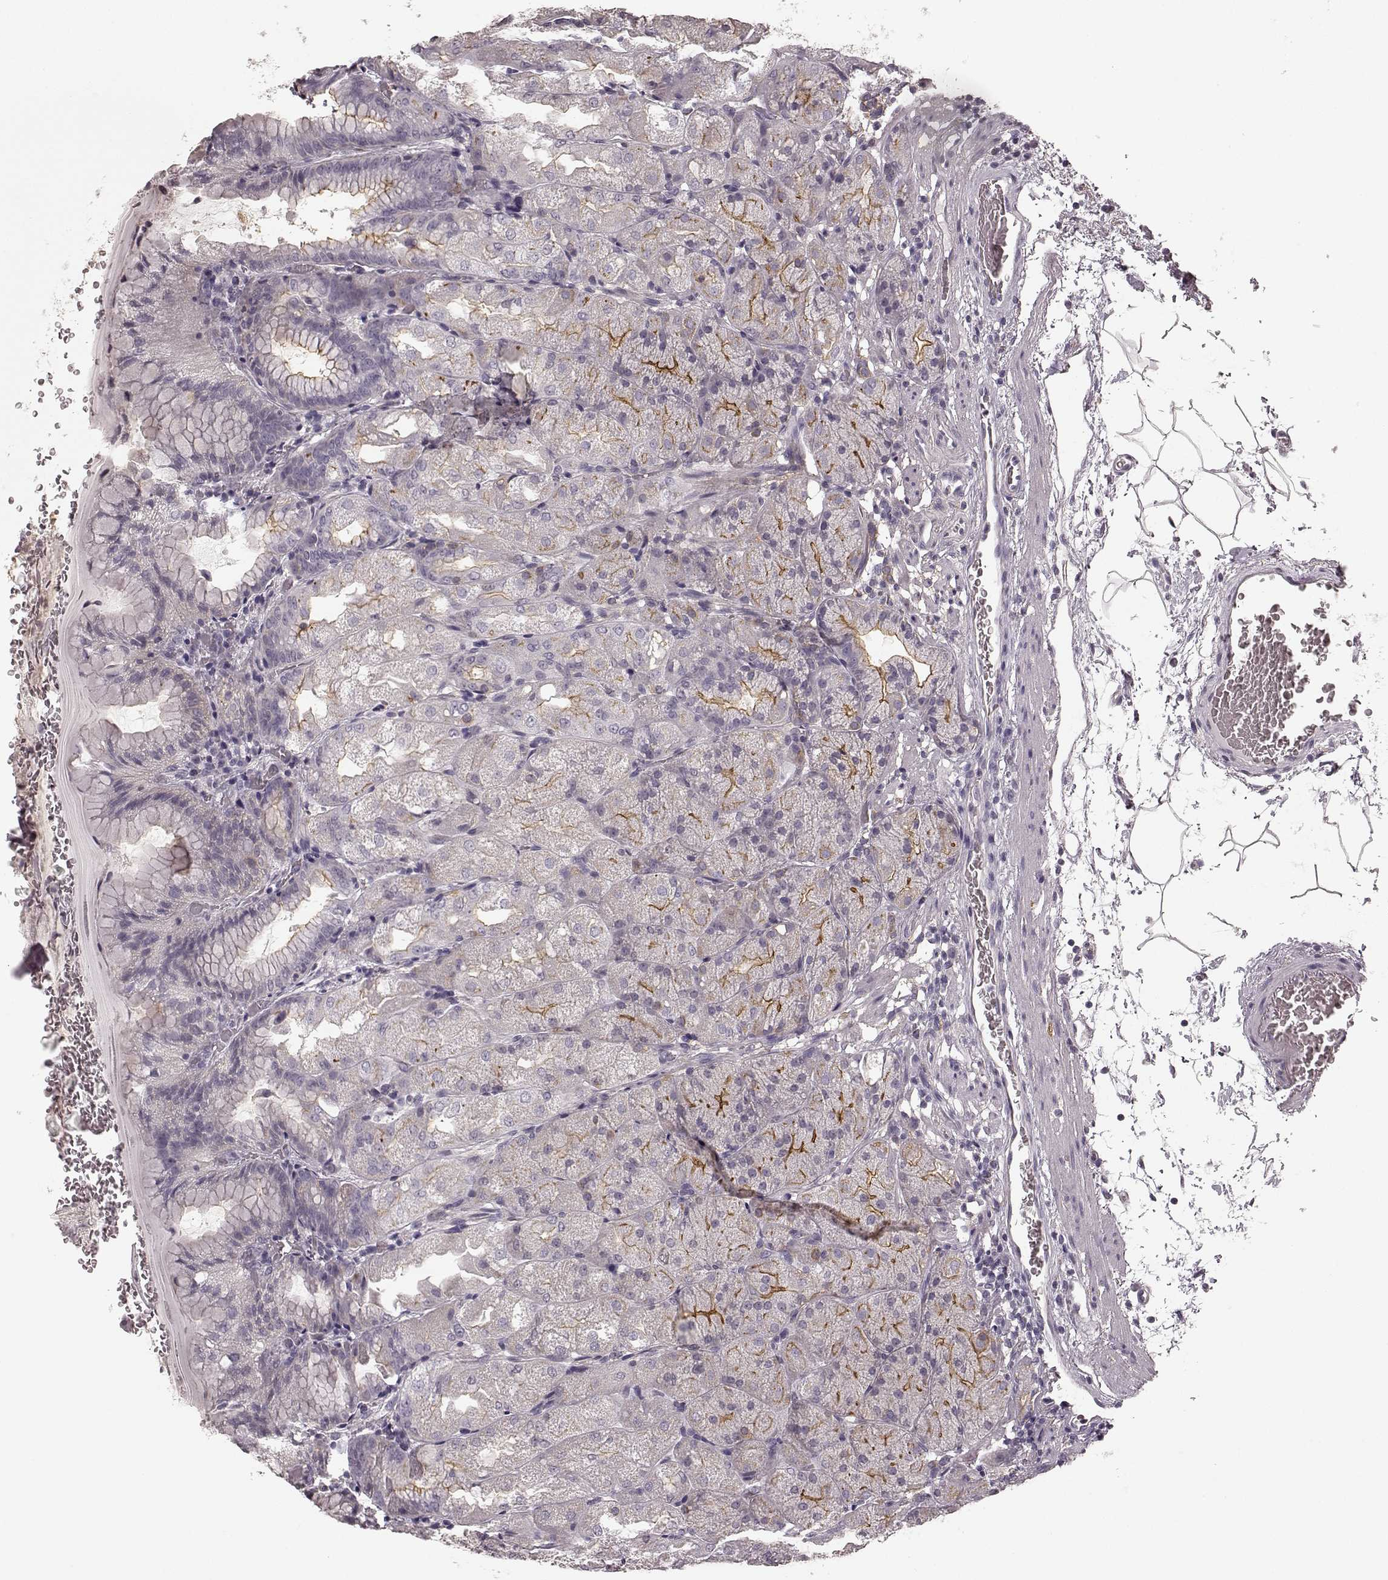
{"staining": {"intensity": "moderate", "quantity": "25%-75%", "location": "cytoplasmic/membranous"}, "tissue": "stomach", "cell_type": "Glandular cells", "image_type": "normal", "snomed": [{"axis": "morphology", "description": "Normal tissue, NOS"}, {"axis": "topography", "description": "Stomach, upper"}, {"axis": "topography", "description": "Stomach"}, {"axis": "topography", "description": "Stomach, lower"}], "caption": "Immunohistochemistry histopathology image of benign stomach: human stomach stained using immunohistochemistry (IHC) reveals medium levels of moderate protein expression localized specifically in the cytoplasmic/membranous of glandular cells, appearing as a cytoplasmic/membranous brown color.", "gene": "PRKCE", "patient": {"sex": "male", "age": 62}}